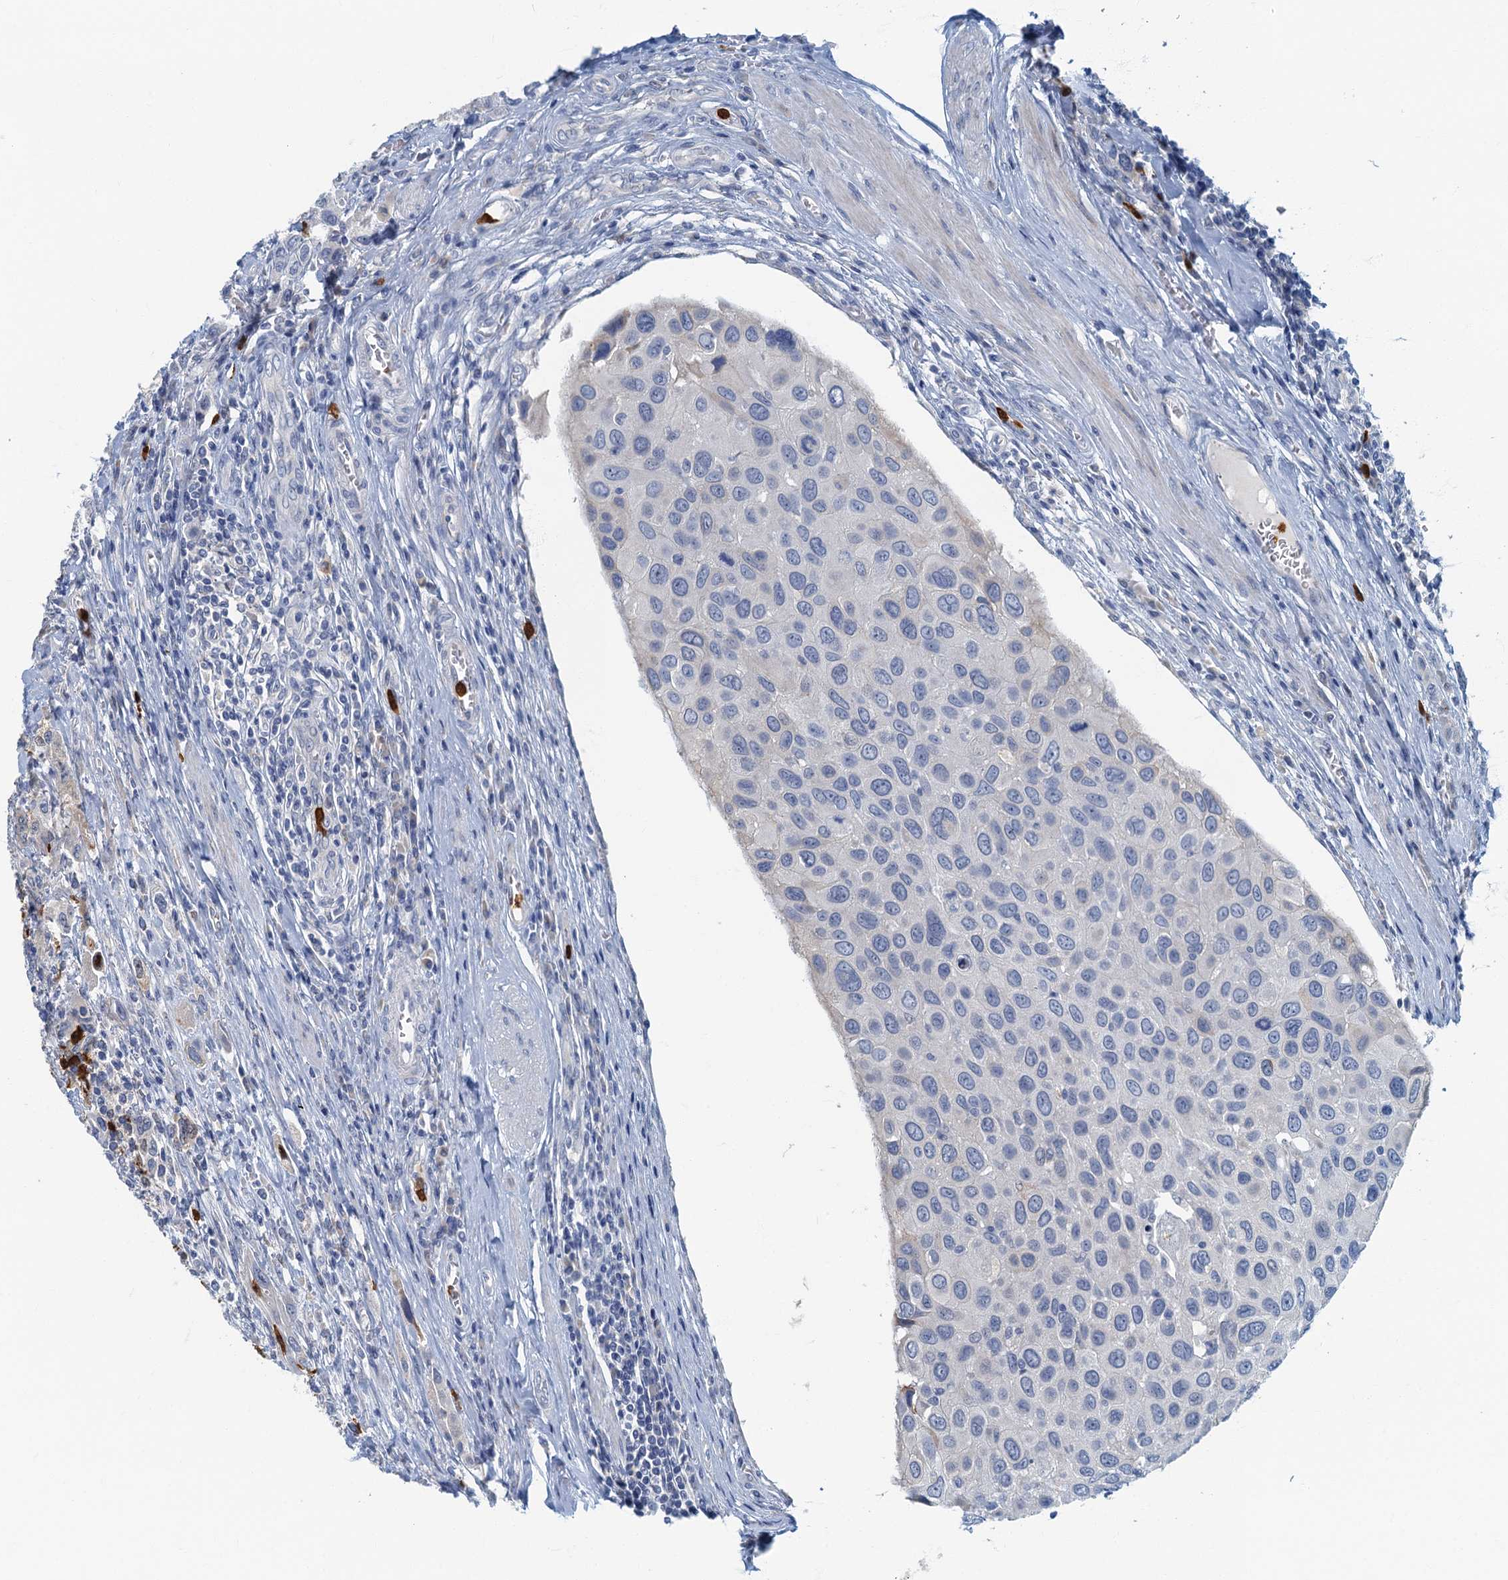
{"staining": {"intensity": "negative", "quantity": "none", "location": "none"}, "tissue": "urothelial cancer", "cell_type": "Tumor cells", "image_type": "cancer", "snomed": [{"axis": "morphology", "description": "Urothelial carcinoma, High grade"}, {"axis": "topography", "description": "Urinary bladder"}], "caption": "An immunohistochemistry (IHC) photomicrograph of urothelial cancer is shown. There is no staining in tumor cells of urothelial cancer.", "gene": "ANKDD1A", "patient": {"sex": "male", "age": 50}}